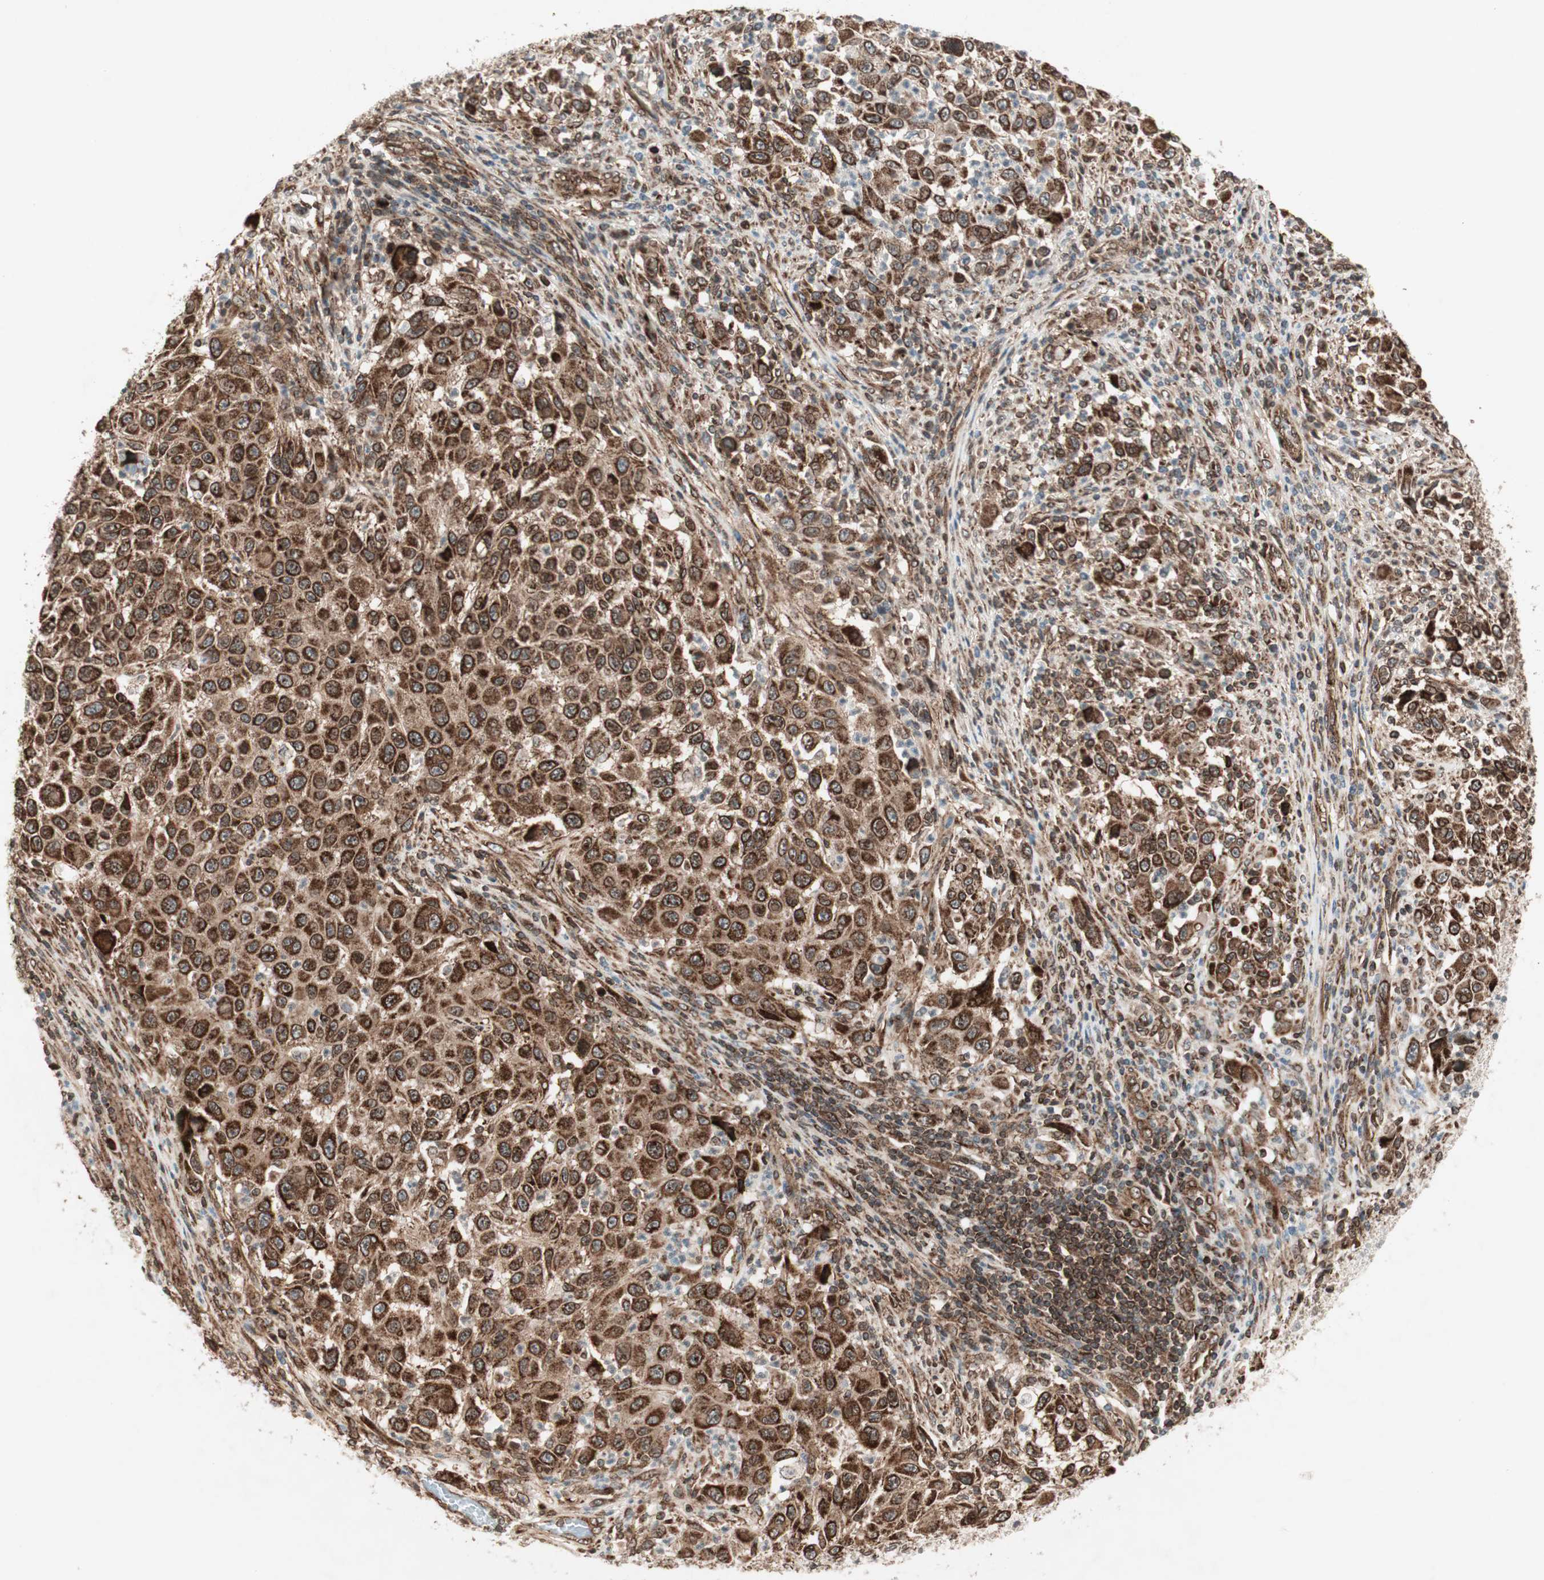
{"staining": {"intensity": "strong", "quantity": ">75%", "location": "cytoplasmic/membranous,nuclear"}, "tissue": "melanoma", "cell_type": "Tumor cells", "image_type": "cancer", "snomed": [{"axis": "morphology", "description": "Malignant melanoma, Metastatic site"}, {"axis": "topography", "description": "Lymph node"}], "caption": "DAB immunohistochemical staining of human malignant melanoma (metastatic site) shows strong cytoplasmic/membranous and nuclear protein staining in approximately >75% of tumor cells. The staining is performed using DAB brown chromogen to label protein expression. The nuclei are counter-stained blue using hematoxylin.", "gene": "NUP62", "patient": {"sex": "male", "age": 61}}